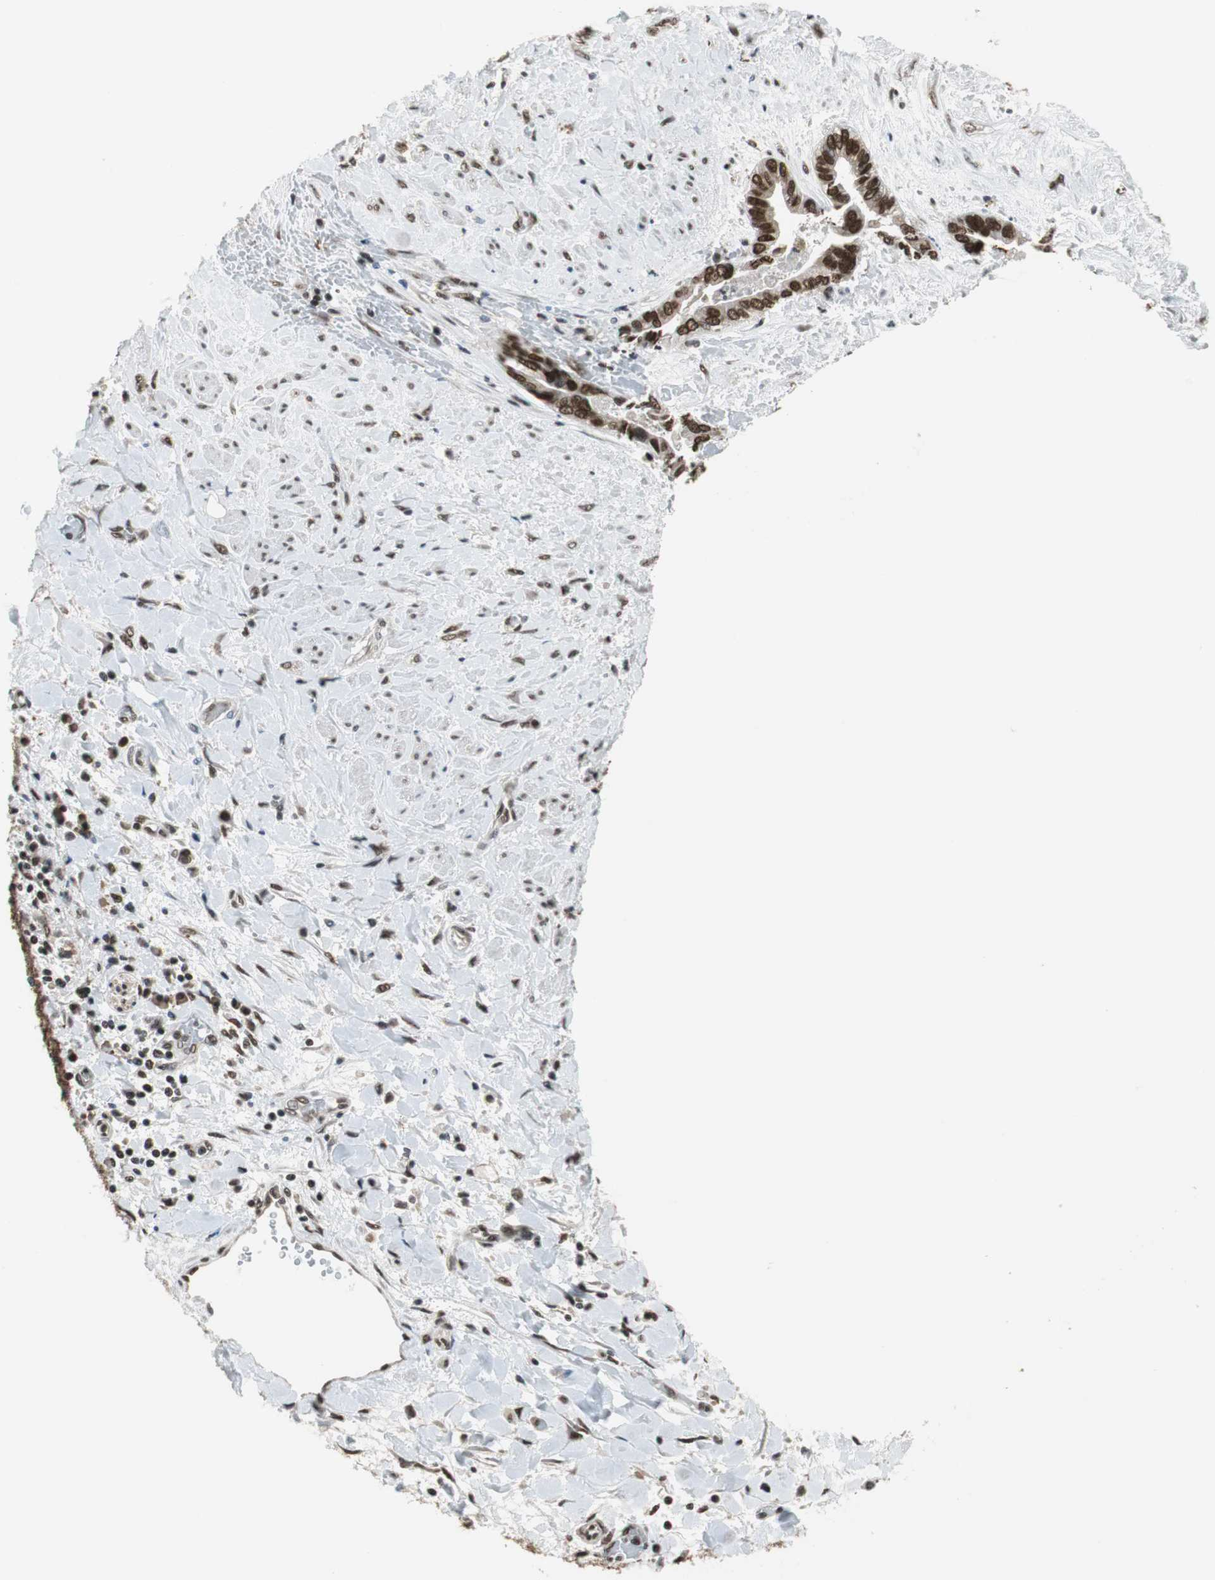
{"staining": {"intensity": "strong", "quantity": ">75%", "location": "nuclear"}, "tissue": "liver cancer", "cell_type": "Tumor cells", "image_type": "cancer", "snomed": [{"axis": "morphology", "description": "Cholangiocarcinoma"}, {"axis": "topography", "description": "Liver"}], "caption": "Immunohistochemical staining of cholangiocarcinoma (liver) reveals high levels of strong nuclear staining in about >75% of tumor cells.", "gene": "REST", "patient": {"sex": "female", "age": 65}}